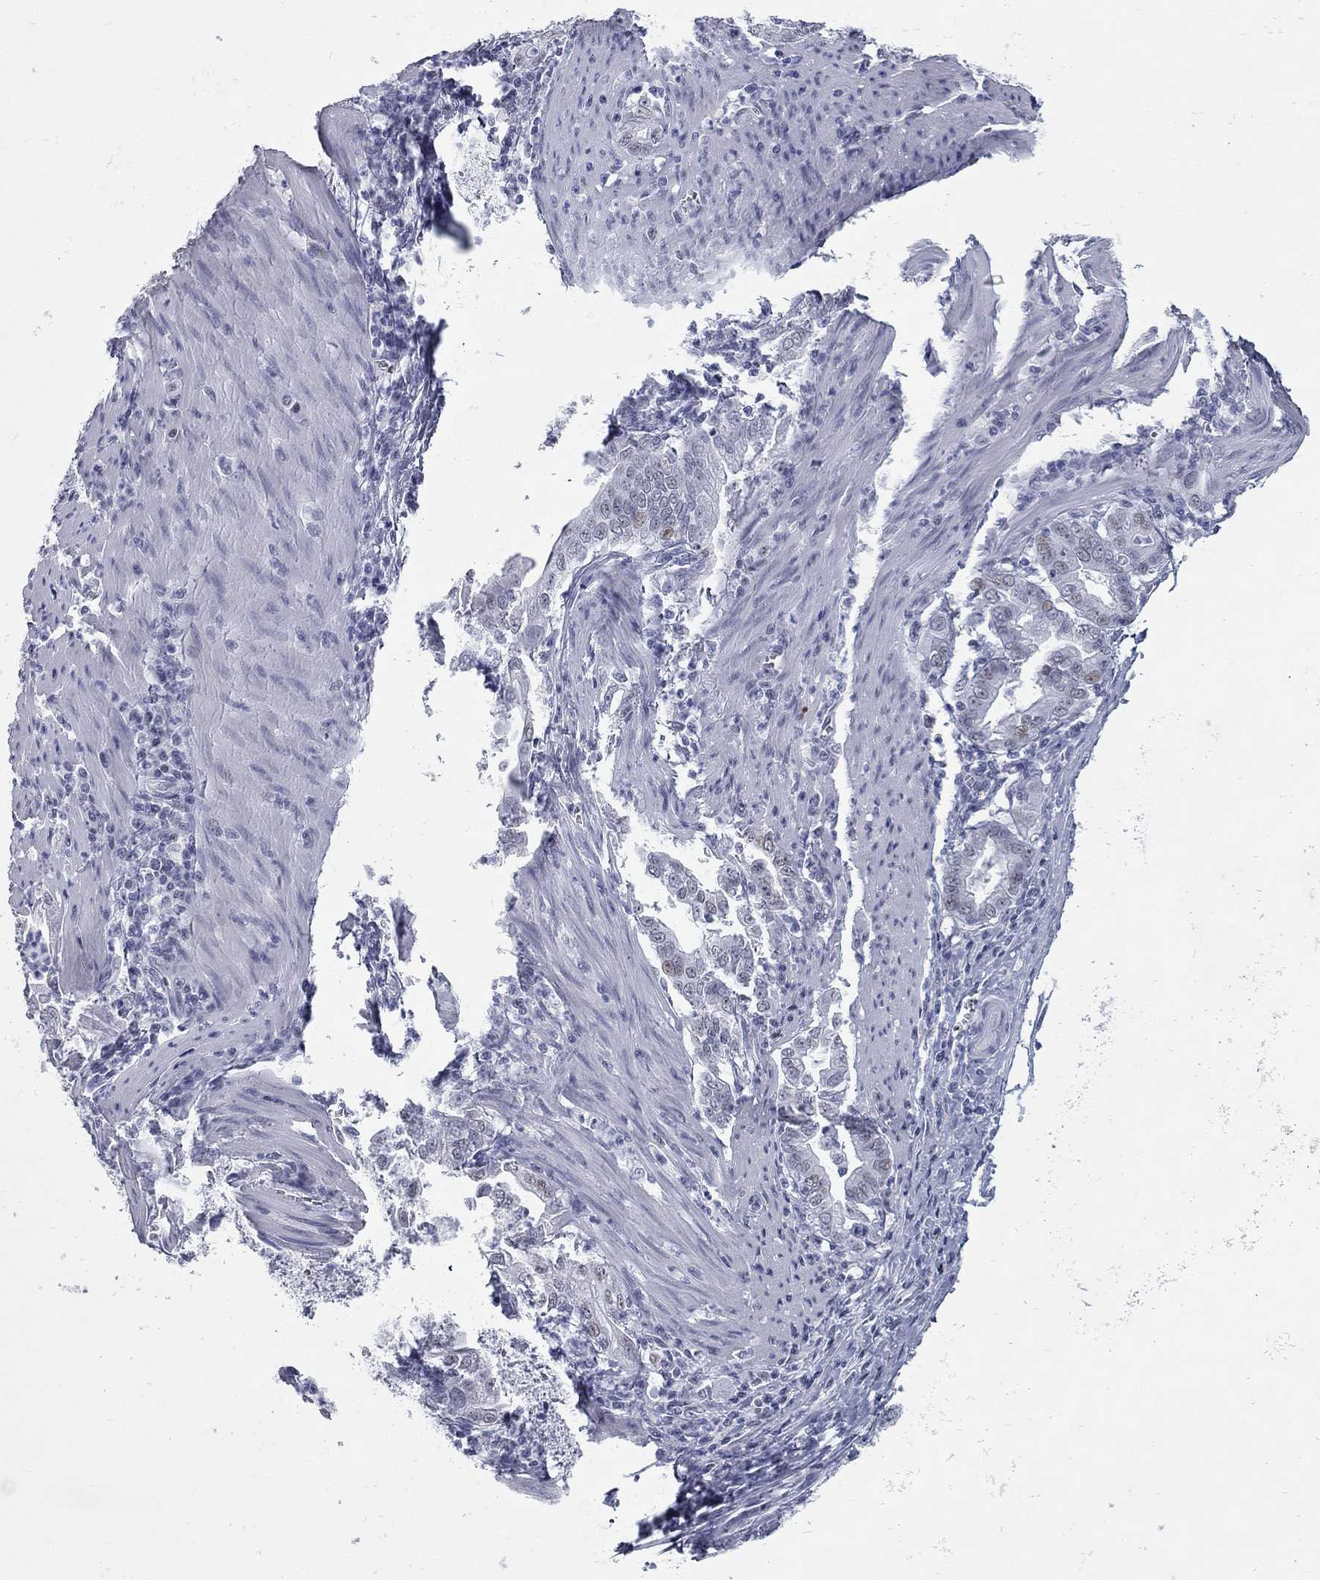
{"staining": {"intensity": "moderate", "quantity": "<25%", "location": "nuclear"}, "tissue": "stomach cancer", "cell_type": "Tumor cells", "image_type": "cancer", "snomed": [{"axis": "morphology", "description": "Adenocarcinoma, NOS"}, {"axis": "topography", "description": "Stomach, upper"}], "caption": "Tumor cells show moderate nuclear positivity in about <25% of cells in stomach cancer.", "gene": "ASF1B", "patient": {"sex": "female", "age": 79}}